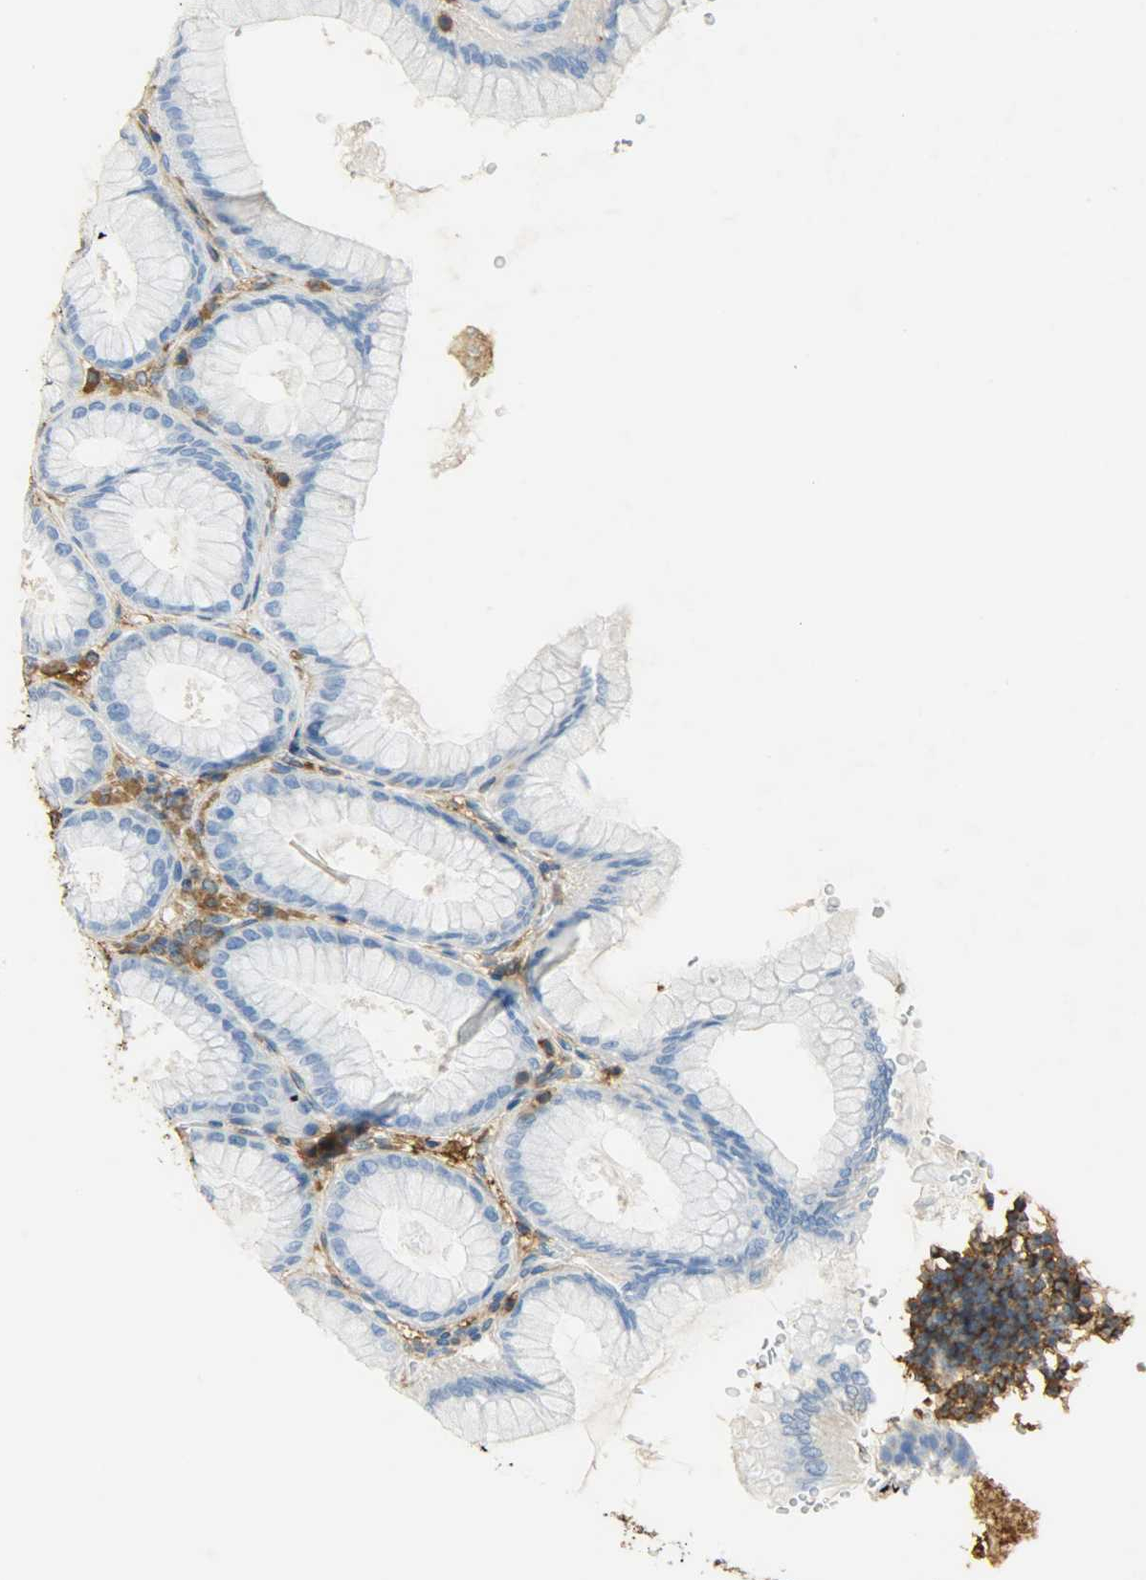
{"staining": {"intensity": "weak", "quantity": "<25%", "location": "cytoplasmic/membranous"}, "tissue": "stomach", "cell_type": "Glandular cells", "image_type": "normal", "snomed": [{"axis": "morphology", "description": "Normal tissue, NOS"}, {"axis": "topography", "description": "Stomach, upper"}], "caption": "This image is of unremarkable stomach stained with IHC to label a protein in brown with the nuclei are counter-stained blue. There is no staining in glandular cells.", "gene": "ANXA6", "patient": {"sex": "female", "age": 56}}